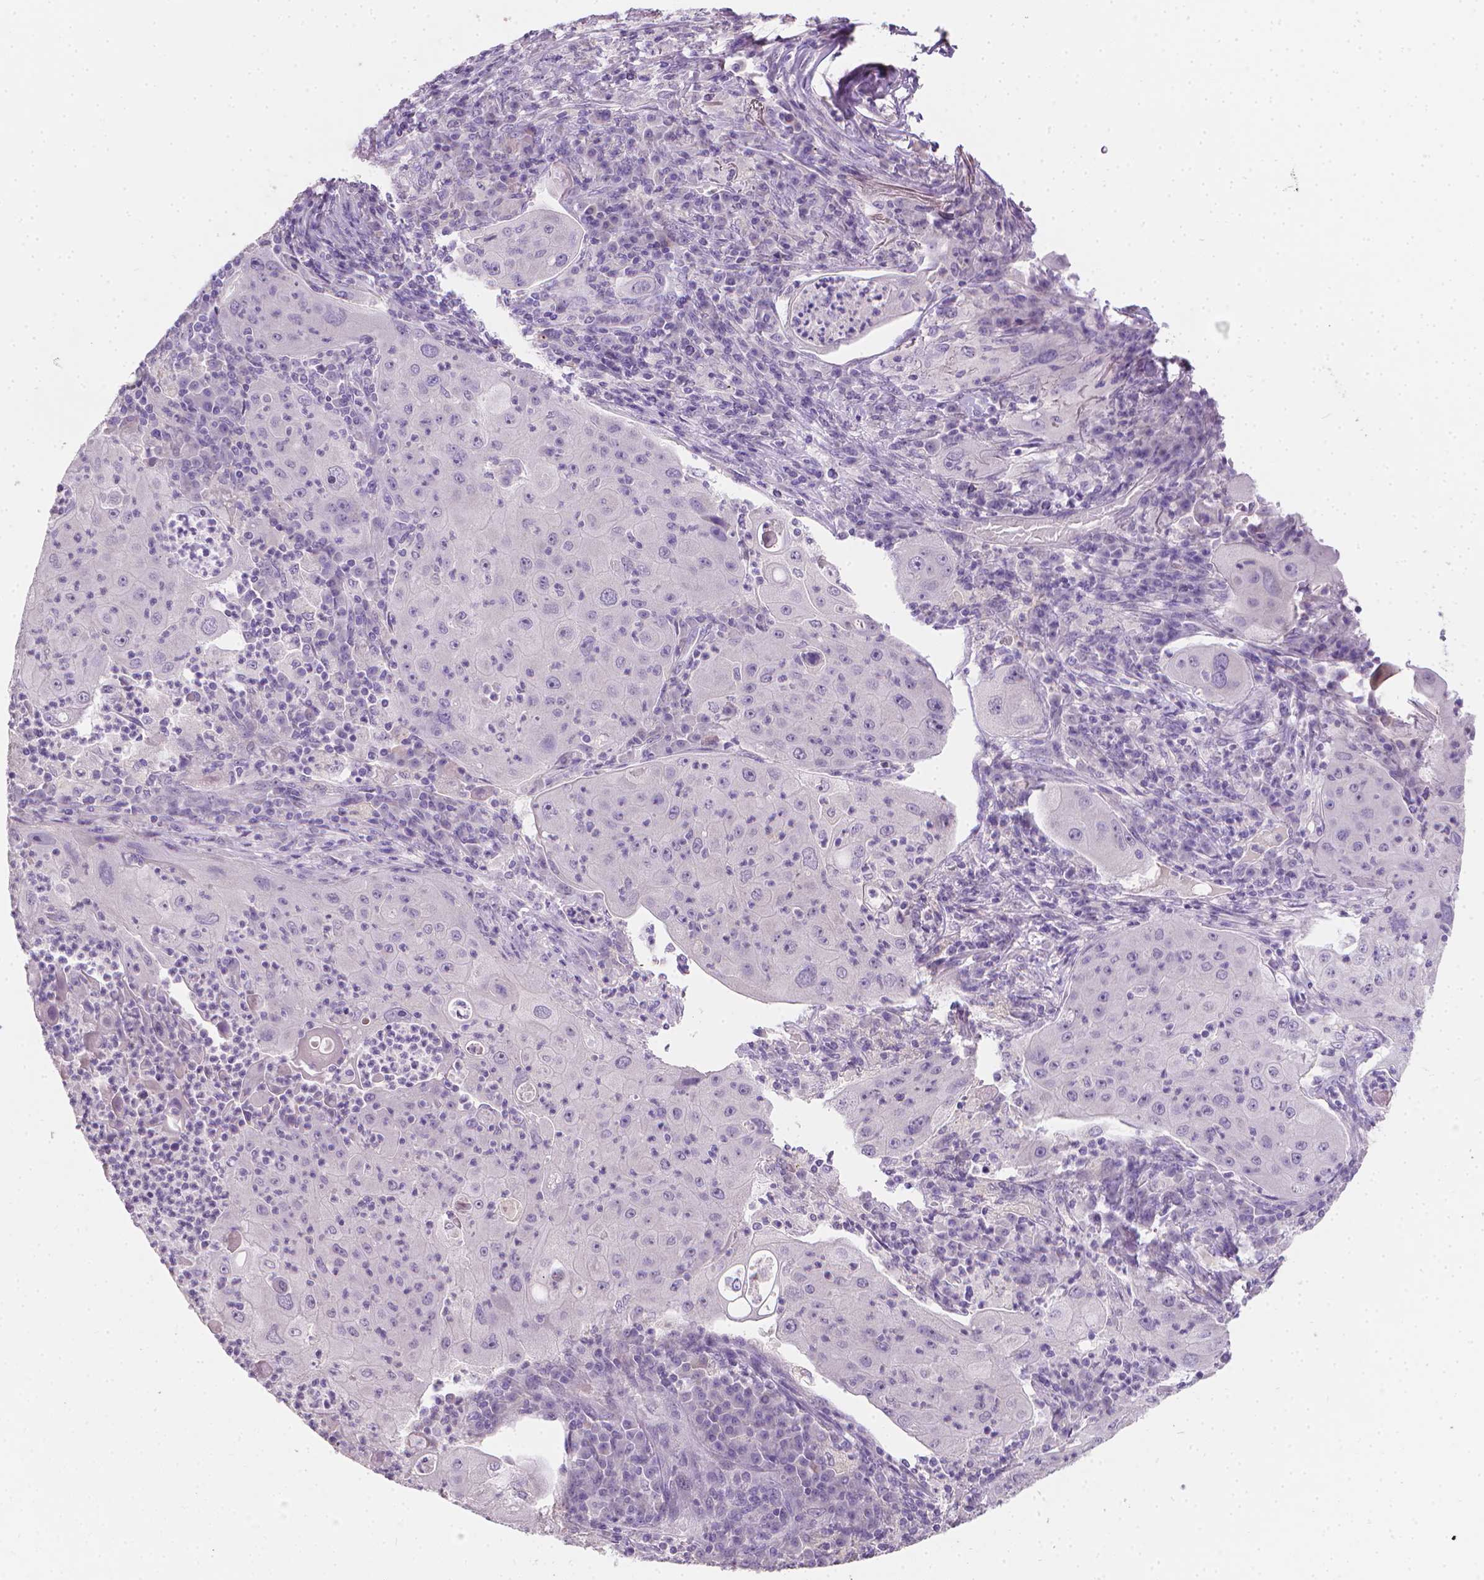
{"staining": {"intensity": "negative", "quantity": "none", "location": "none"}, "tissue": "lung cancer", "cell_type": "Tumor cells", "image_type": "cancer", "snomed": [{"axis": "morphology", "description": "Squamous cell carcinoma, NOS"}, {"axis": "topography", "description": "Lung"}], "caption": "A high-resolution photomicrograph shows immunohistochemistry staining of lung squamous cell carcinoma, which reveals no significant expression in tumor cells.", "gene": "TNNI2", "patient": {"sex": "female", "age": 59}}